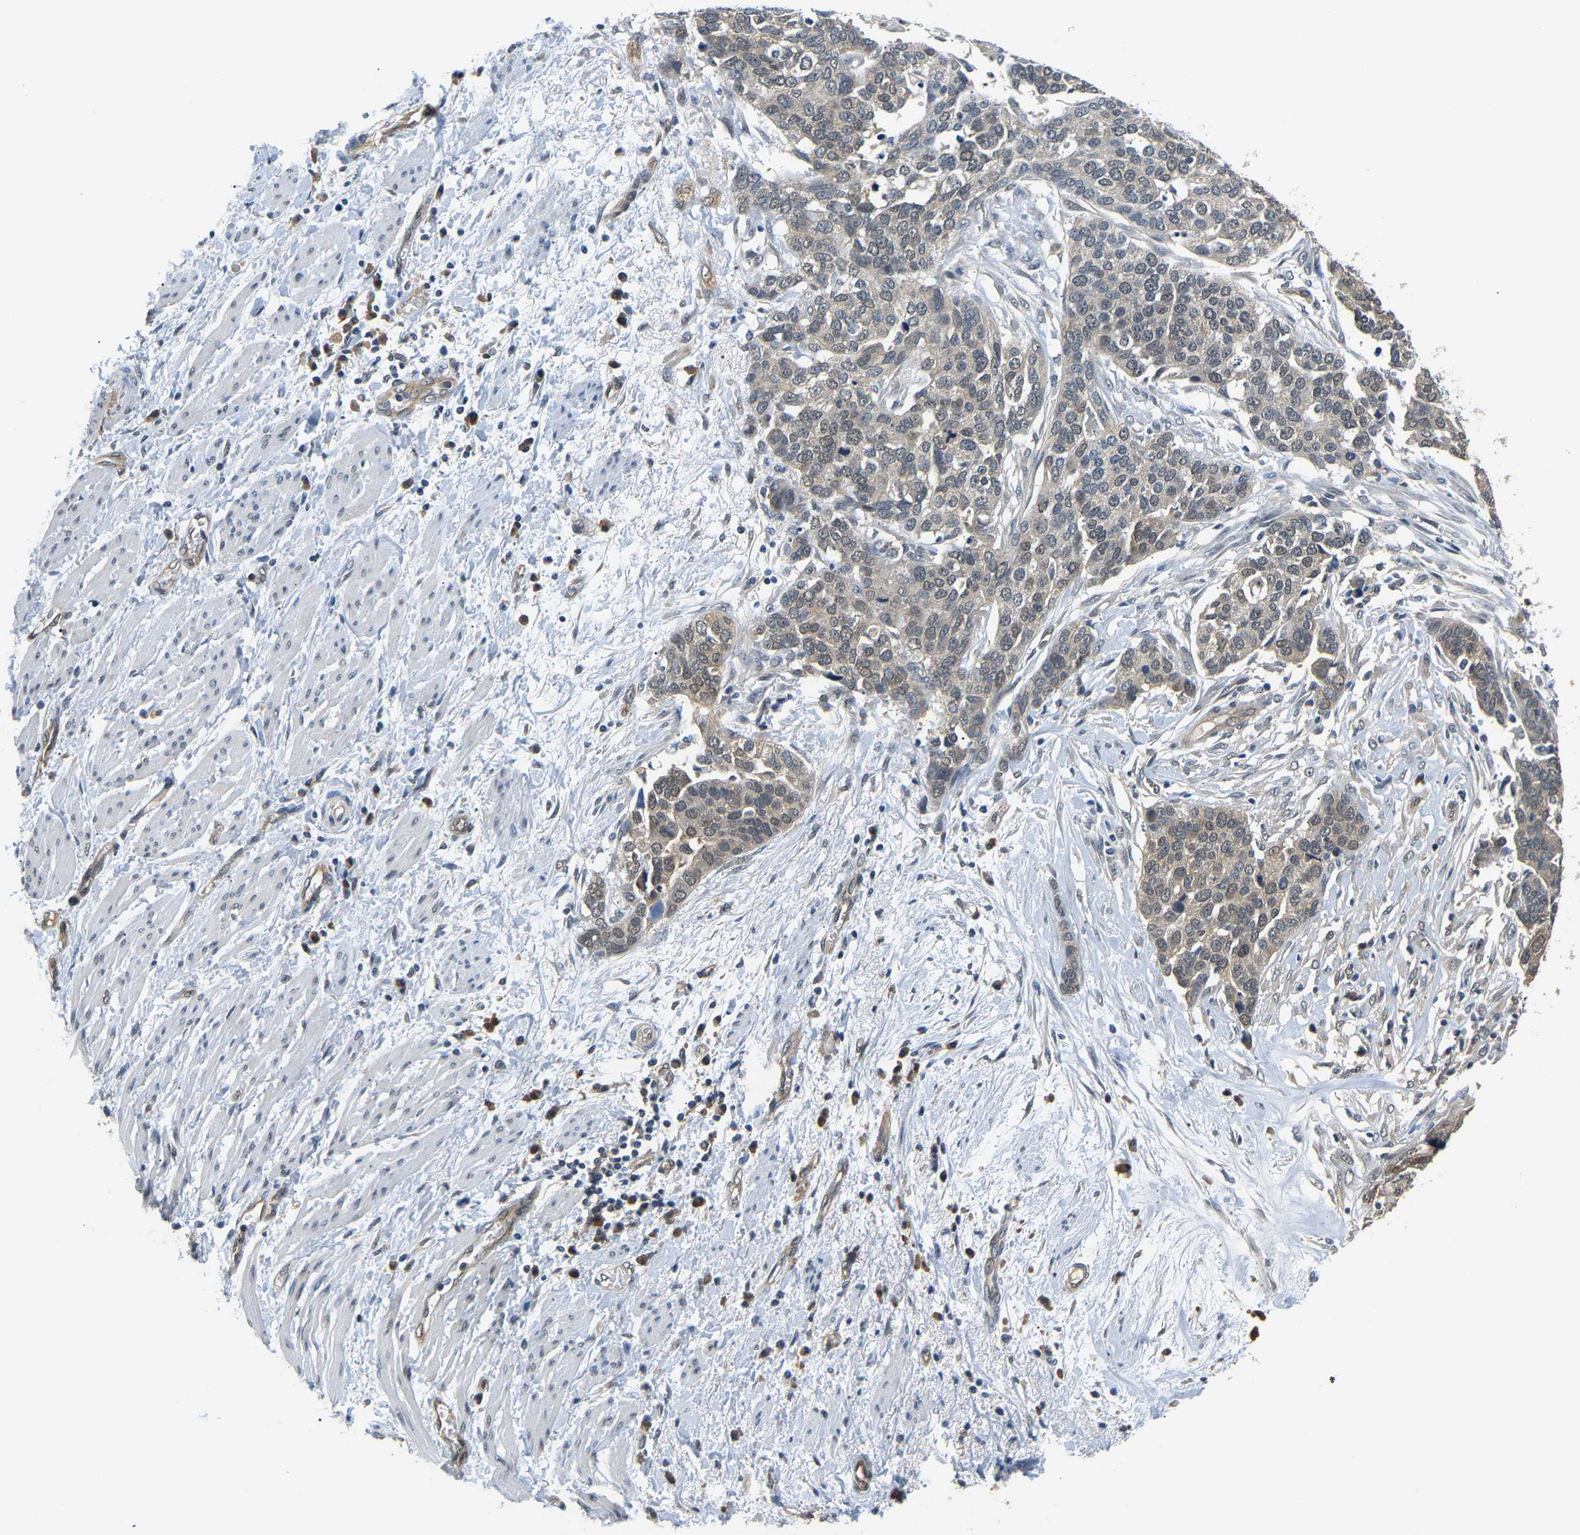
{"staining": {"intensity": "weak", "quantity": ">75%", "location": "cytoplasmic/membranous"}, "tissue": "ovarian cancer", "cell_type": "Tumor cells", "image_type": "cancer", "snomed": [{"axis": "morphology", "description": "Cystadenocarcinoma, serous, NOS"}, {"axis": "topography", "description": "Ovary"}], "caption": "Protein expression analysis of ovarian cancer (serous cystadenocarcinoma) displays weak cytoplasmic/membranous staining in approximately >75% of tumor cells. (IHC, brightfield microscopy, high magnification).", "gene": "ARHGEF12", "patient": {"sex": "female", "age": 44}}